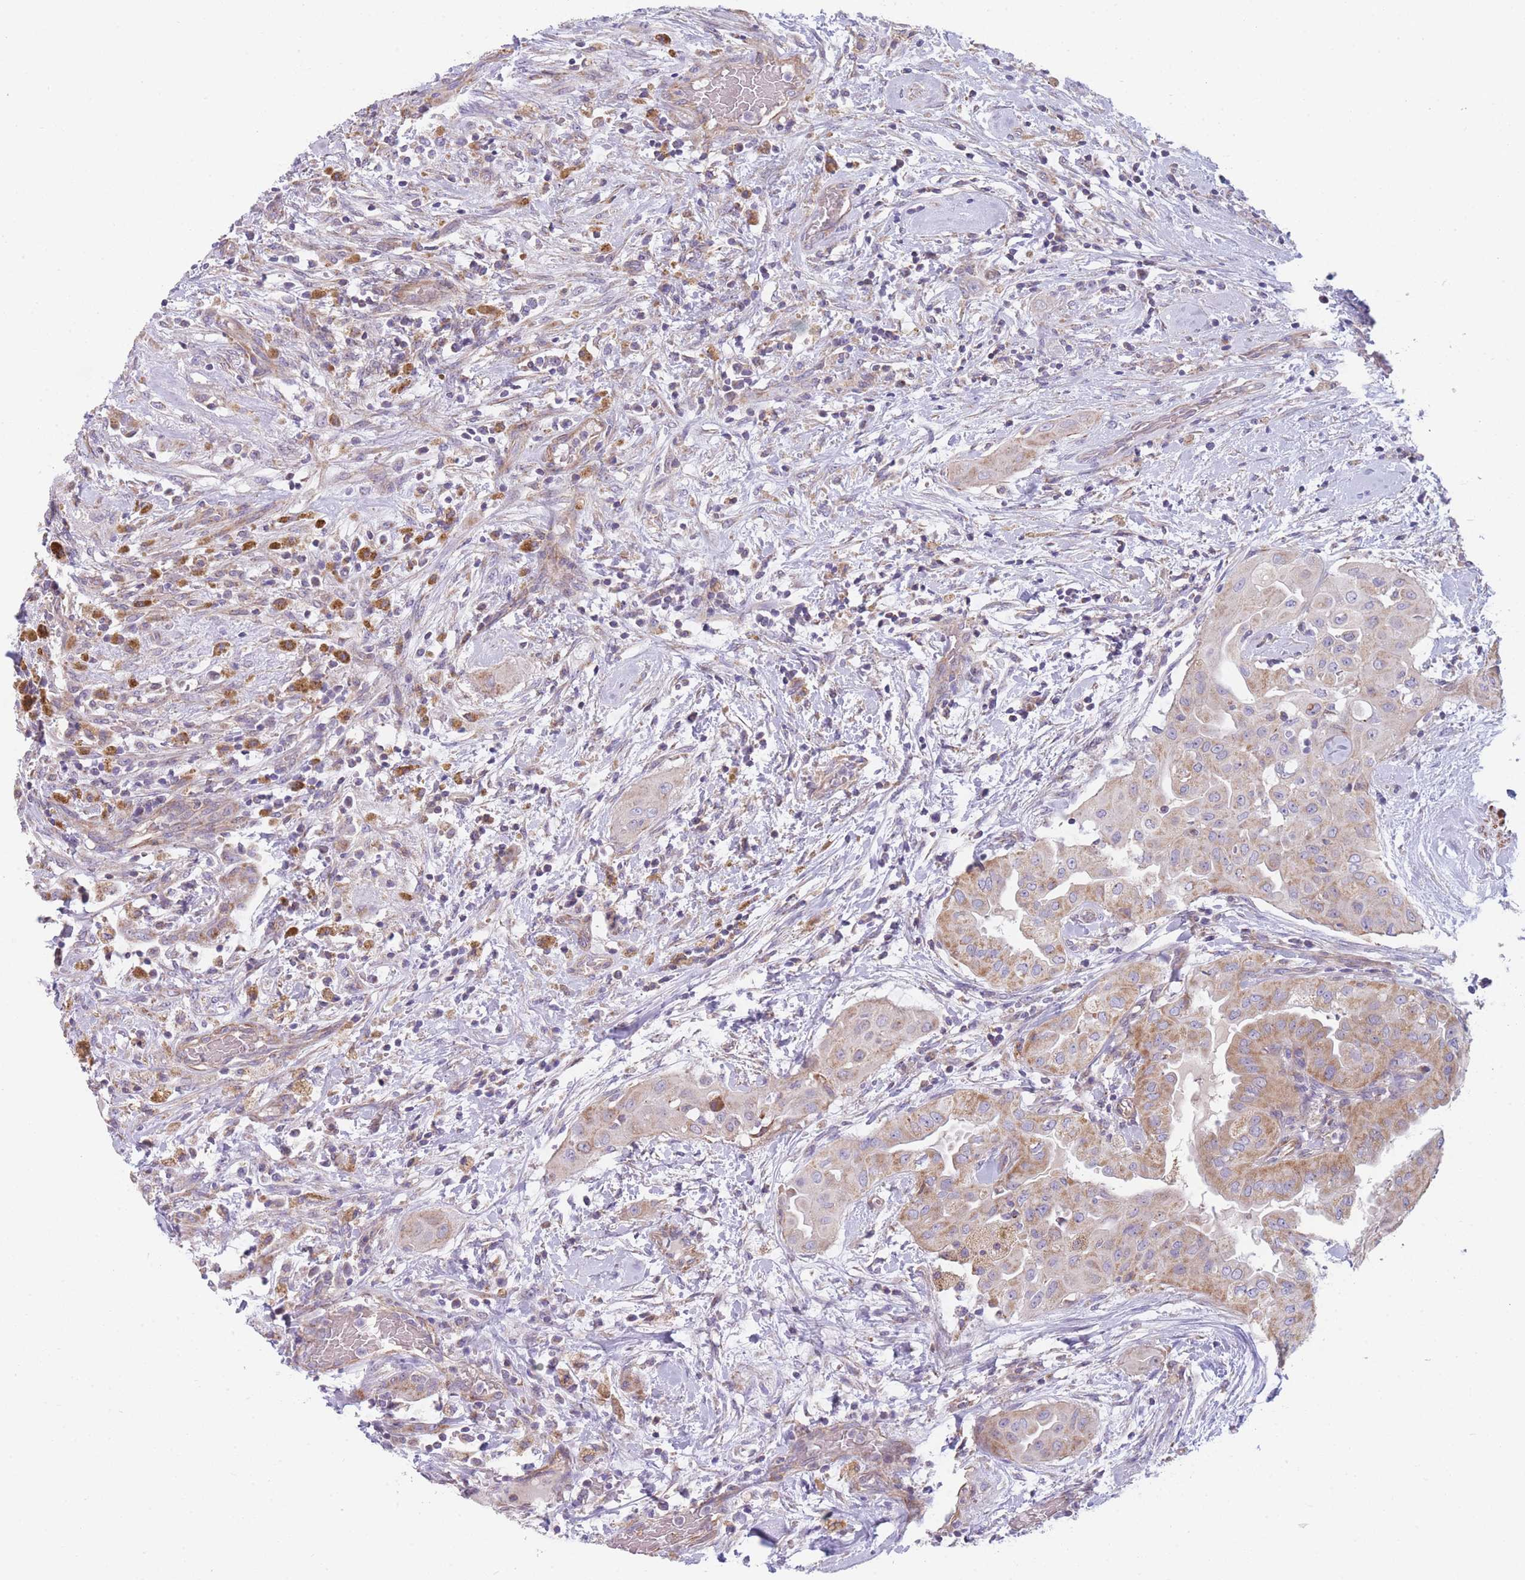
{"staining": {"intensity": "moderate", "quantity": "25%-75%", "location": "cytoplasmic/membranous"}, "tissue": "thyroid cancer", "cell_type": "Tumor cells", "image_type": "cancer", "snomed": [{"axis": "morphology", "description": "Papillary adenocarcinoma, NOS"}, {"axis": "topography", "description": "Thyroid gland"}], "caption": "A photomicrograph of thyroid cancer (papillary adenocarcinoma) stained for a protein exhibits moderate cytoplasmic/membranous brown staining in tumor cells. The staining was performed using DAB to visualize the protein expression in brown, while the nuclei were stained in blue with hematoxylin (Magnification: 20x).", "gene": "SMPD4", "patient": {"sex": "female", "age": 59}}